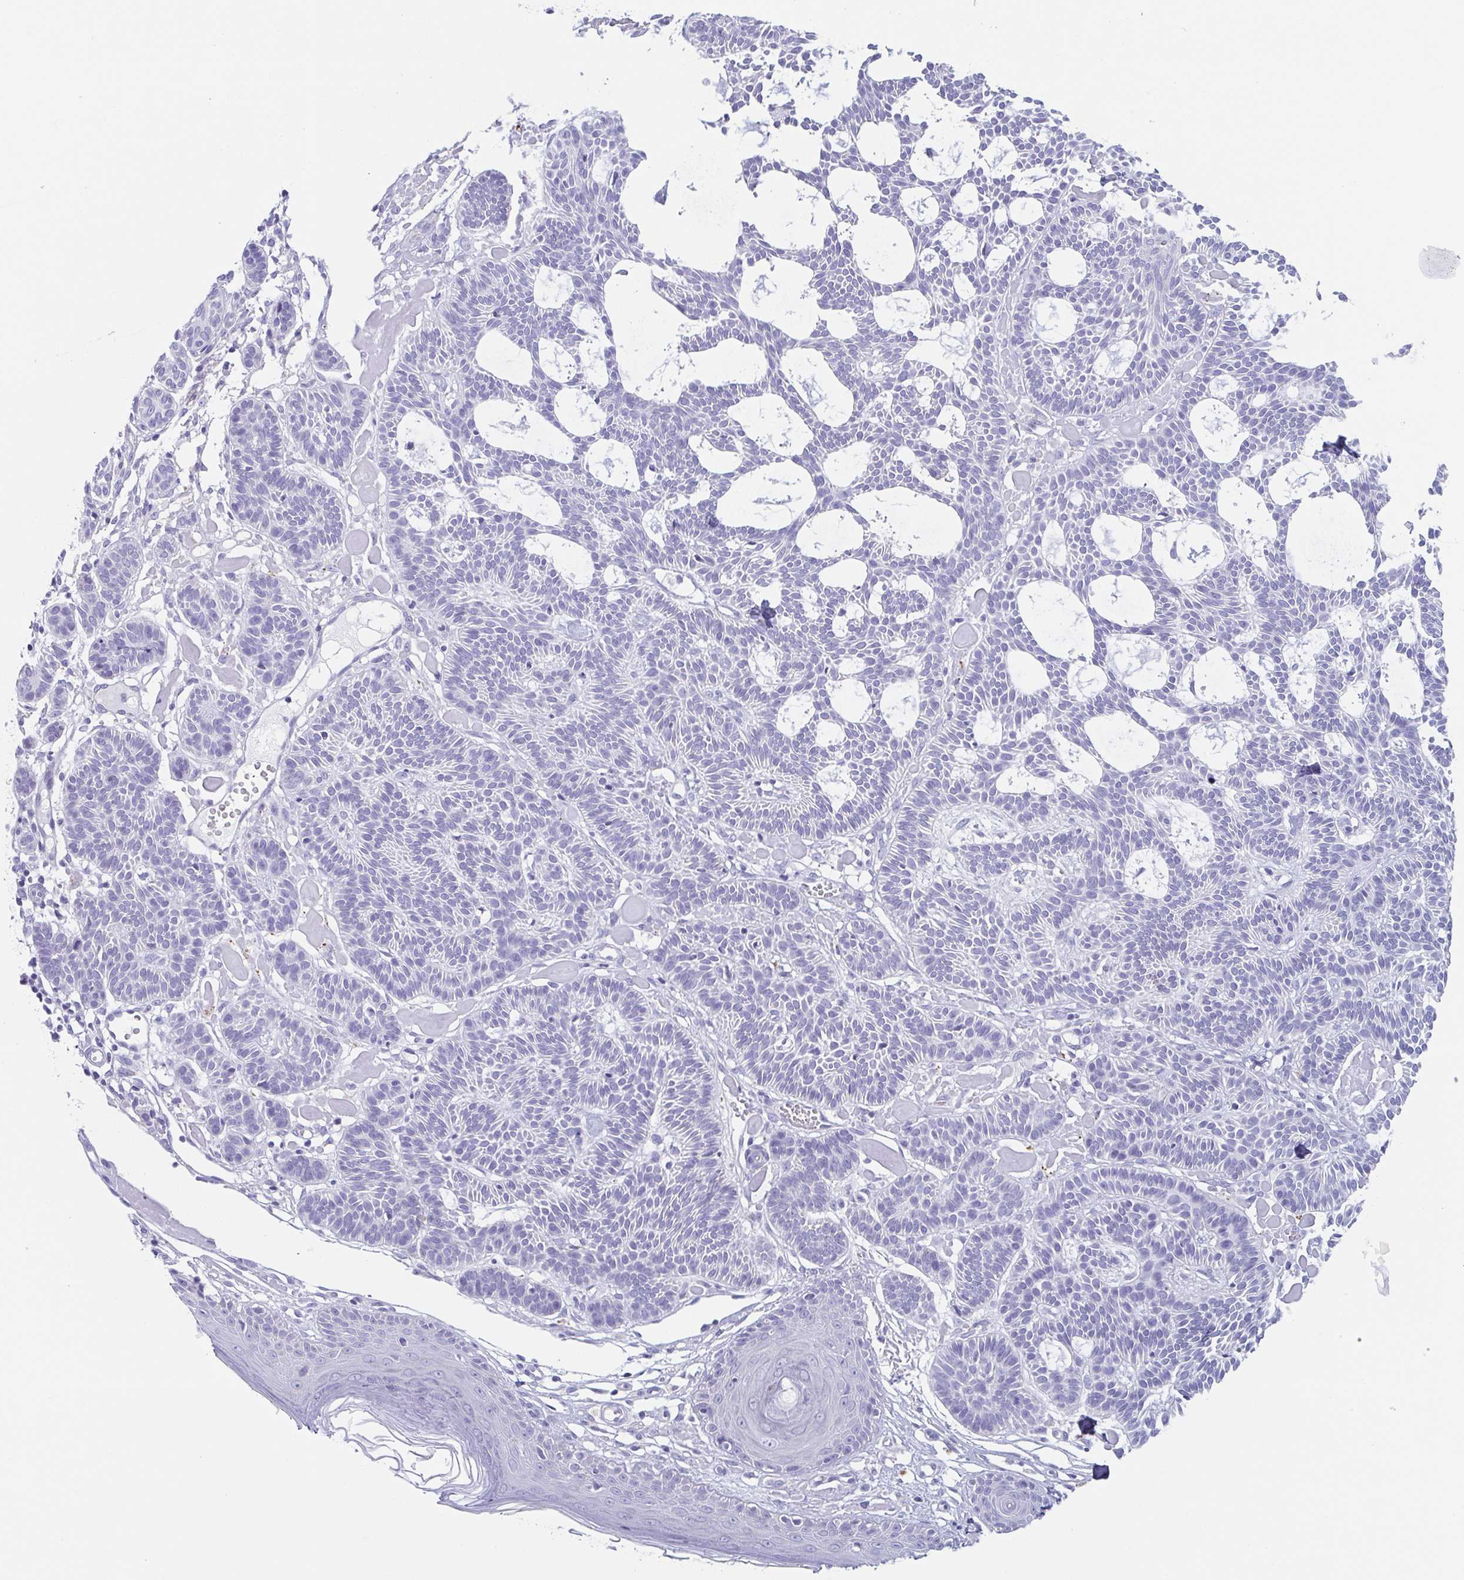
{"staining": {"intensity": "negative", "quantity": "none", "location": "none"}, "tissue": "skin cancer", "cell_type": "Tumor cells", "image_type": "cancer", "snomed": [{"axis": "morphology", "description": "Basal cell carcinoma"}, {"axis": "topography", "description": "Skin"}], "caption": "Immunohistochemistry of human skin basal cell carcinoma exhibits no expression in tumor cells.", "gene": "TAGLN3", "patient": {"sex": "male", "age": 85}}